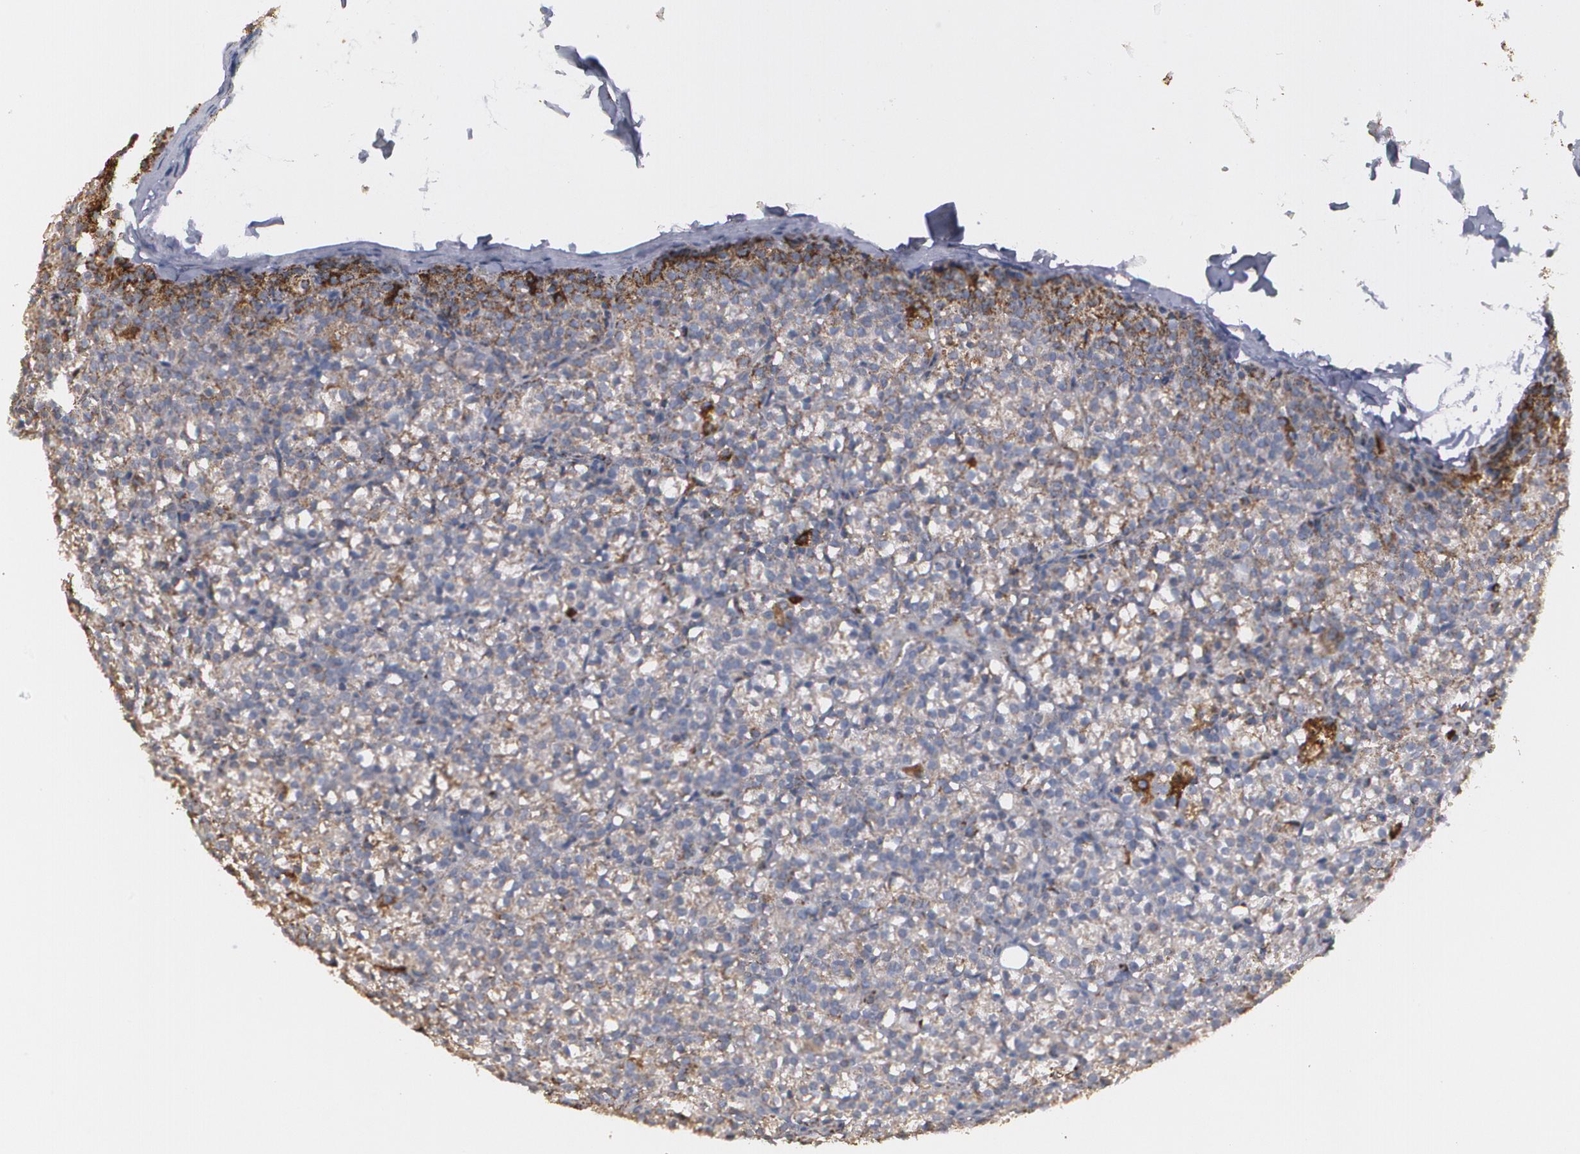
{"staining": {"intensity": "moderate", "quantity": ">75%", "location": "cytoplasmic/membranous"}, "tissue": "parathyroid gland", "cell_type": "Glandular cells", "image_type": "normal", "snomed": [{"axis": "morphology", "description": "Normal tissue, NOS"}, {"axis": "topography", "description": "Parathyroid gland"}], "caption": "Protein analysis of benign parathyroid gland reveals moderate cytoplasmic/membranous positivity in approximately >75% of glandular cells.", "gene": "HSPD1", "patient": {"sex": "female", "age": 17}}